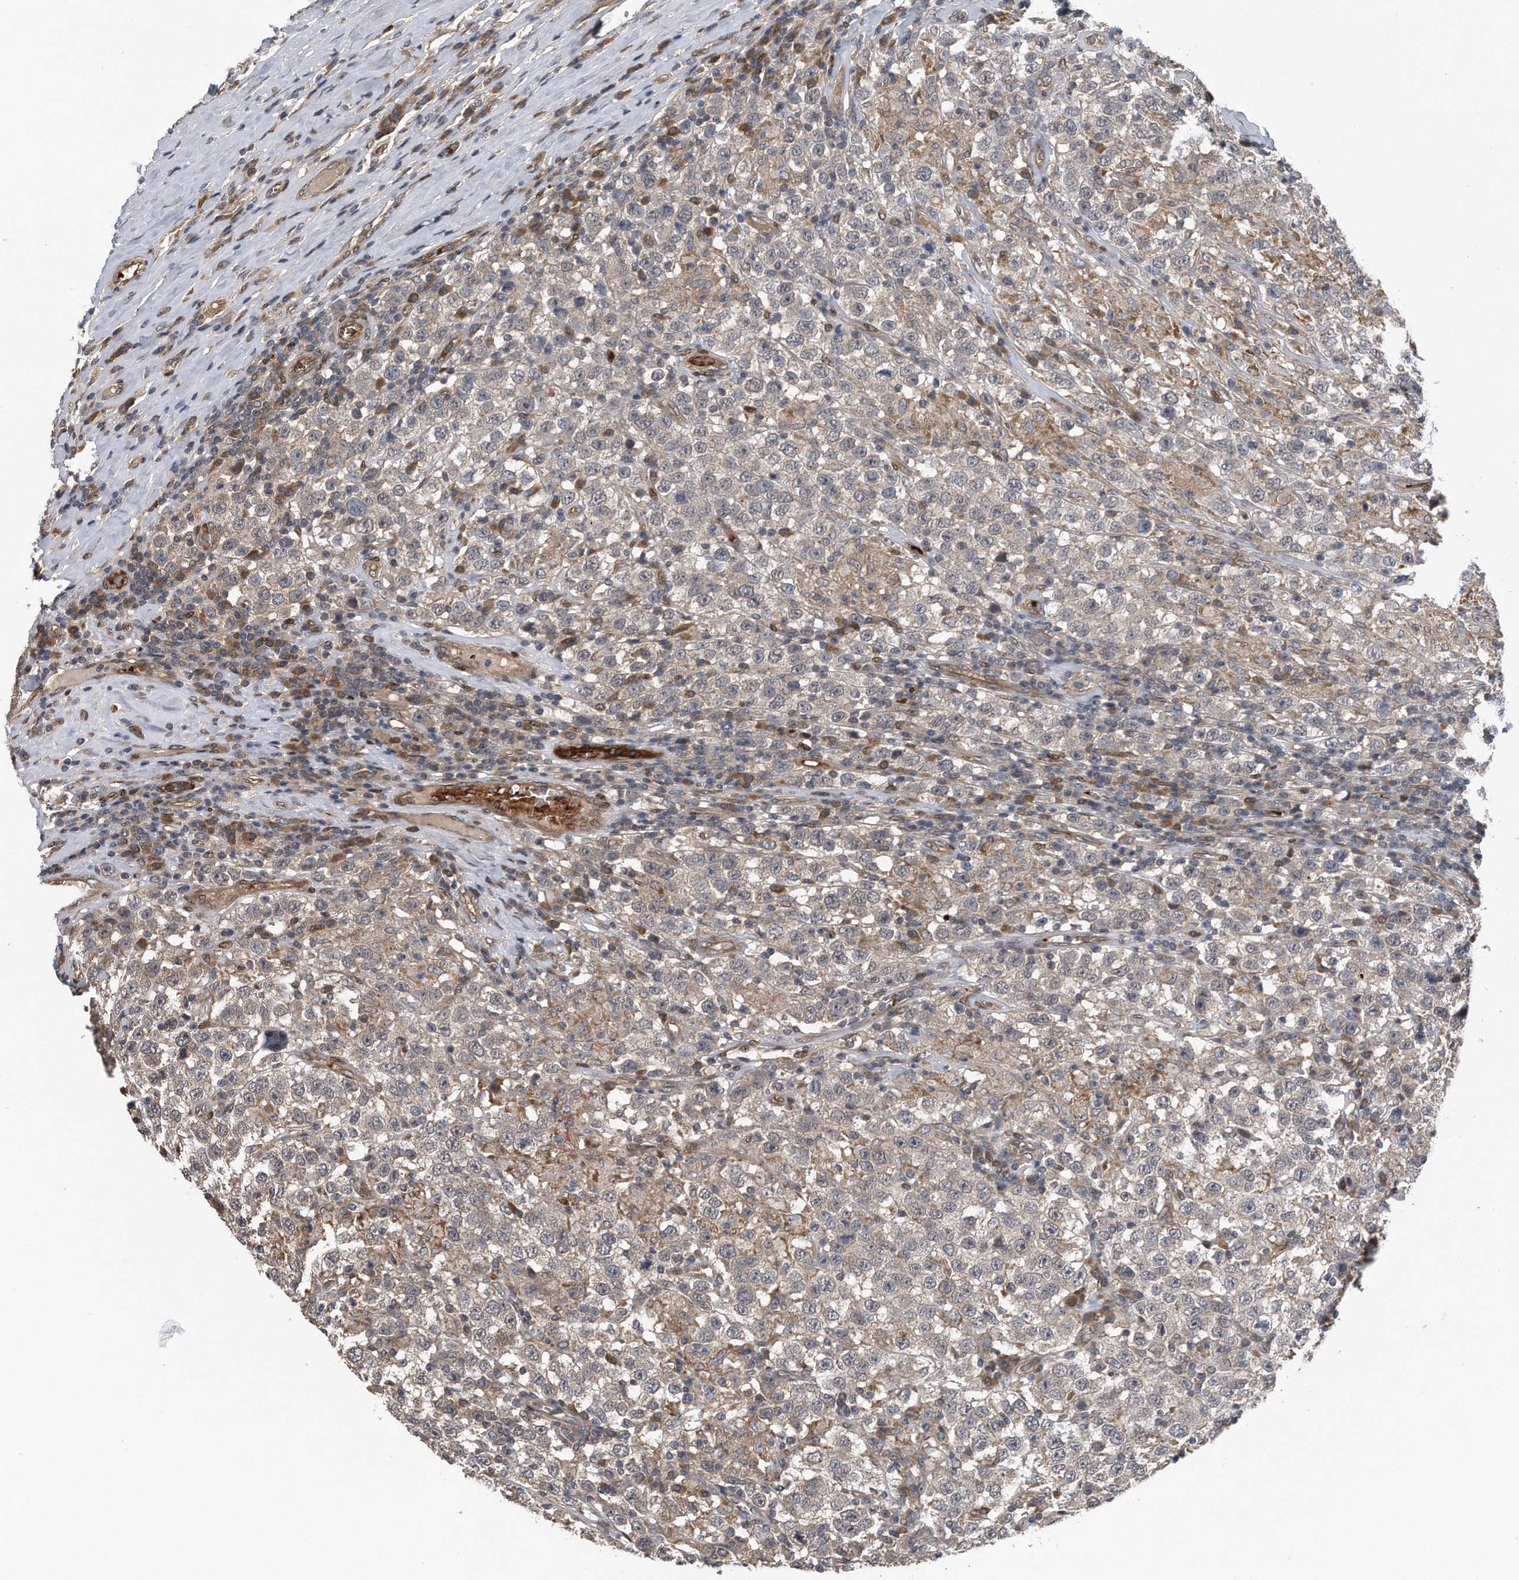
{"staining": {"intensity": "weak", "quantity": "25%-75%", "location": "cytoplasmic/membranous"}, "tissue": "testis cancer", "cell_type": "Tumor cells", "image_type": "cancer", "snomed": [{"axis": "morphology", "description": "Seminoma, NOS"}, {"axis": "topography", "description": "Testis"}], "caption": "Immunohistochemical staining of testis cancer shows weak cytoplasmic/membranous protein staining in approximately 25%-75% of tumor cells.", "gene": "ZNF79", "patient": {"sex": "male", "age": 41}}